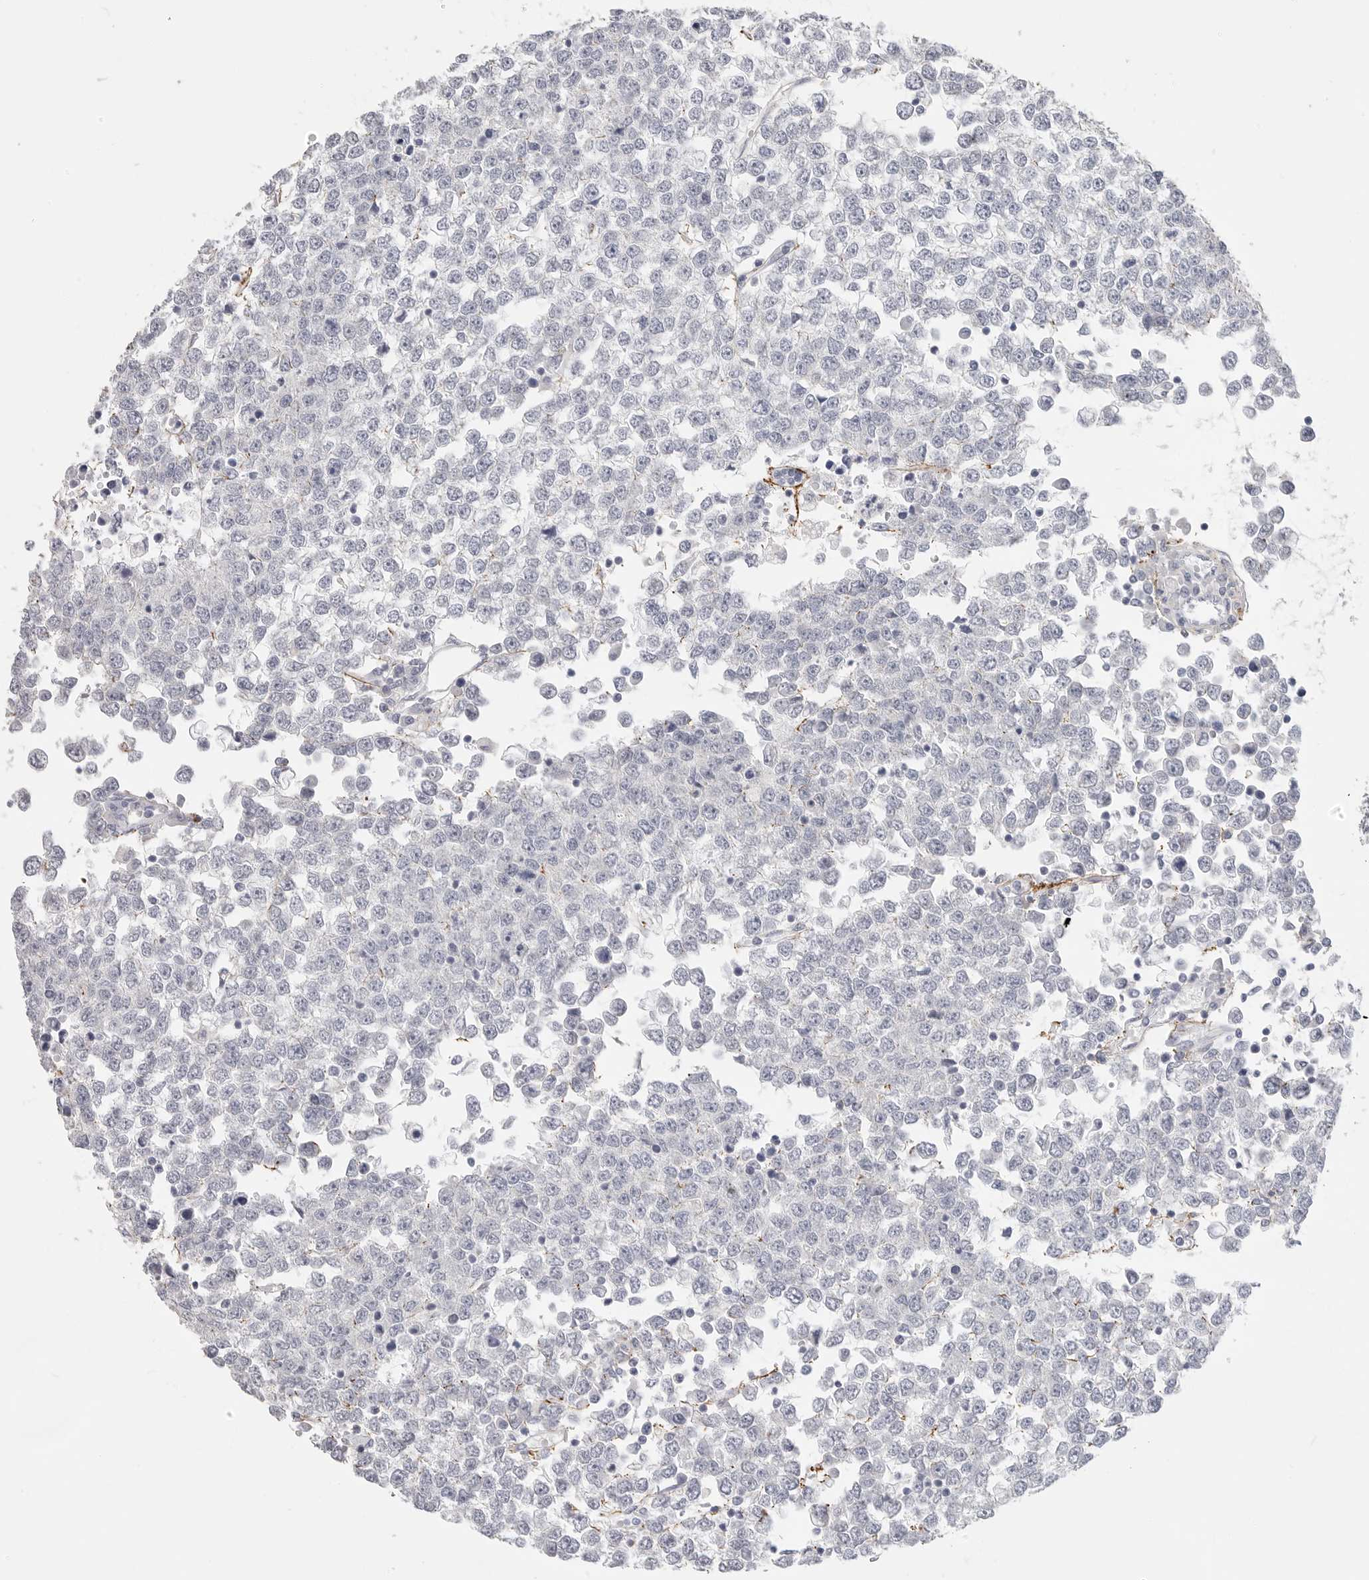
{"staining": {"intensity": "negative", "quantity": "none", "location": "none"}, "tissue": "testis cancer", "cell_type": "Tumor cells", "image_type": "cancer", "snomed": [{"axis": "morphology", "description": "Seminoma, NOS"}, {"axis": "topography", "description": "Testis"}], "caption": "High magnification brightfield microscopy of testis seminoma stained with DAB (3,3'-diaminobenzidine) (brown) and counterstained with hematoxylin (blue): tumor cells show no significant expression. (DAB (3,3'-diaminobenzidine) immunohistochemistry with hematoxylin counter stain).", "gene": "FBN2", "patient": {"sex": "male", "age": 65}}